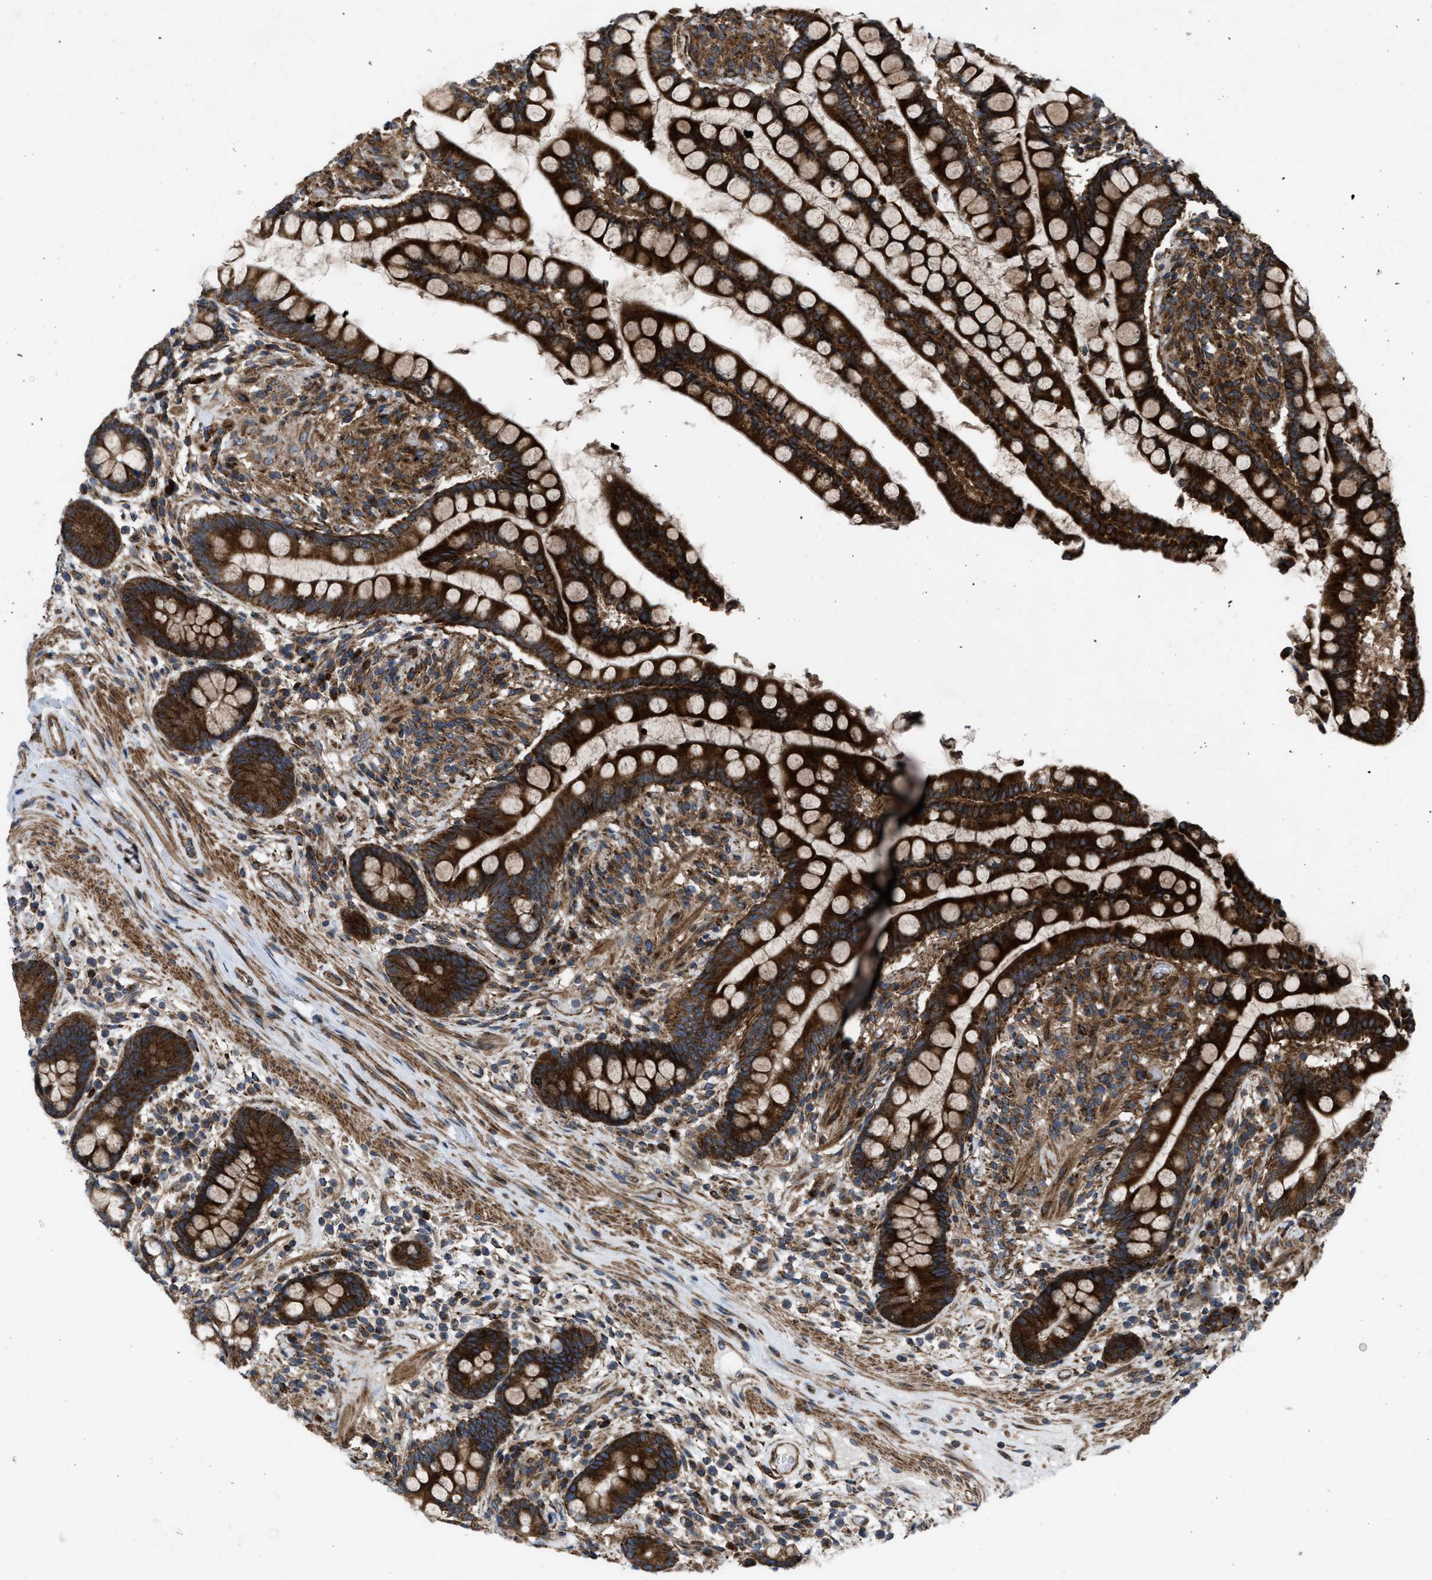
{"staining": {"intensity": "moderate", "quantity": "25%-75%", "location": "cytoplasmic/membranous"}, "tissue": "colon", "cell_type": "Endothelial cells", "image_type": "normal", "snomed": [{"axis": "morphology", "description": "Normal tissue, NOS"}, {"axis": "topography", "description": "Colon"}], "caption": "Protein expression analysis of normal colon displays moderate cytoplasmic/membranous expression in about 25%-75% of endothelial cells. The staining is performed using DAB (3,3'-diaminobenzidine) brown chromogen to label protein expression. The nuclei are counter-stained blue using hematoxylin.", "gene": "PER3", "patient": {"sex": "male", "age": 73}}